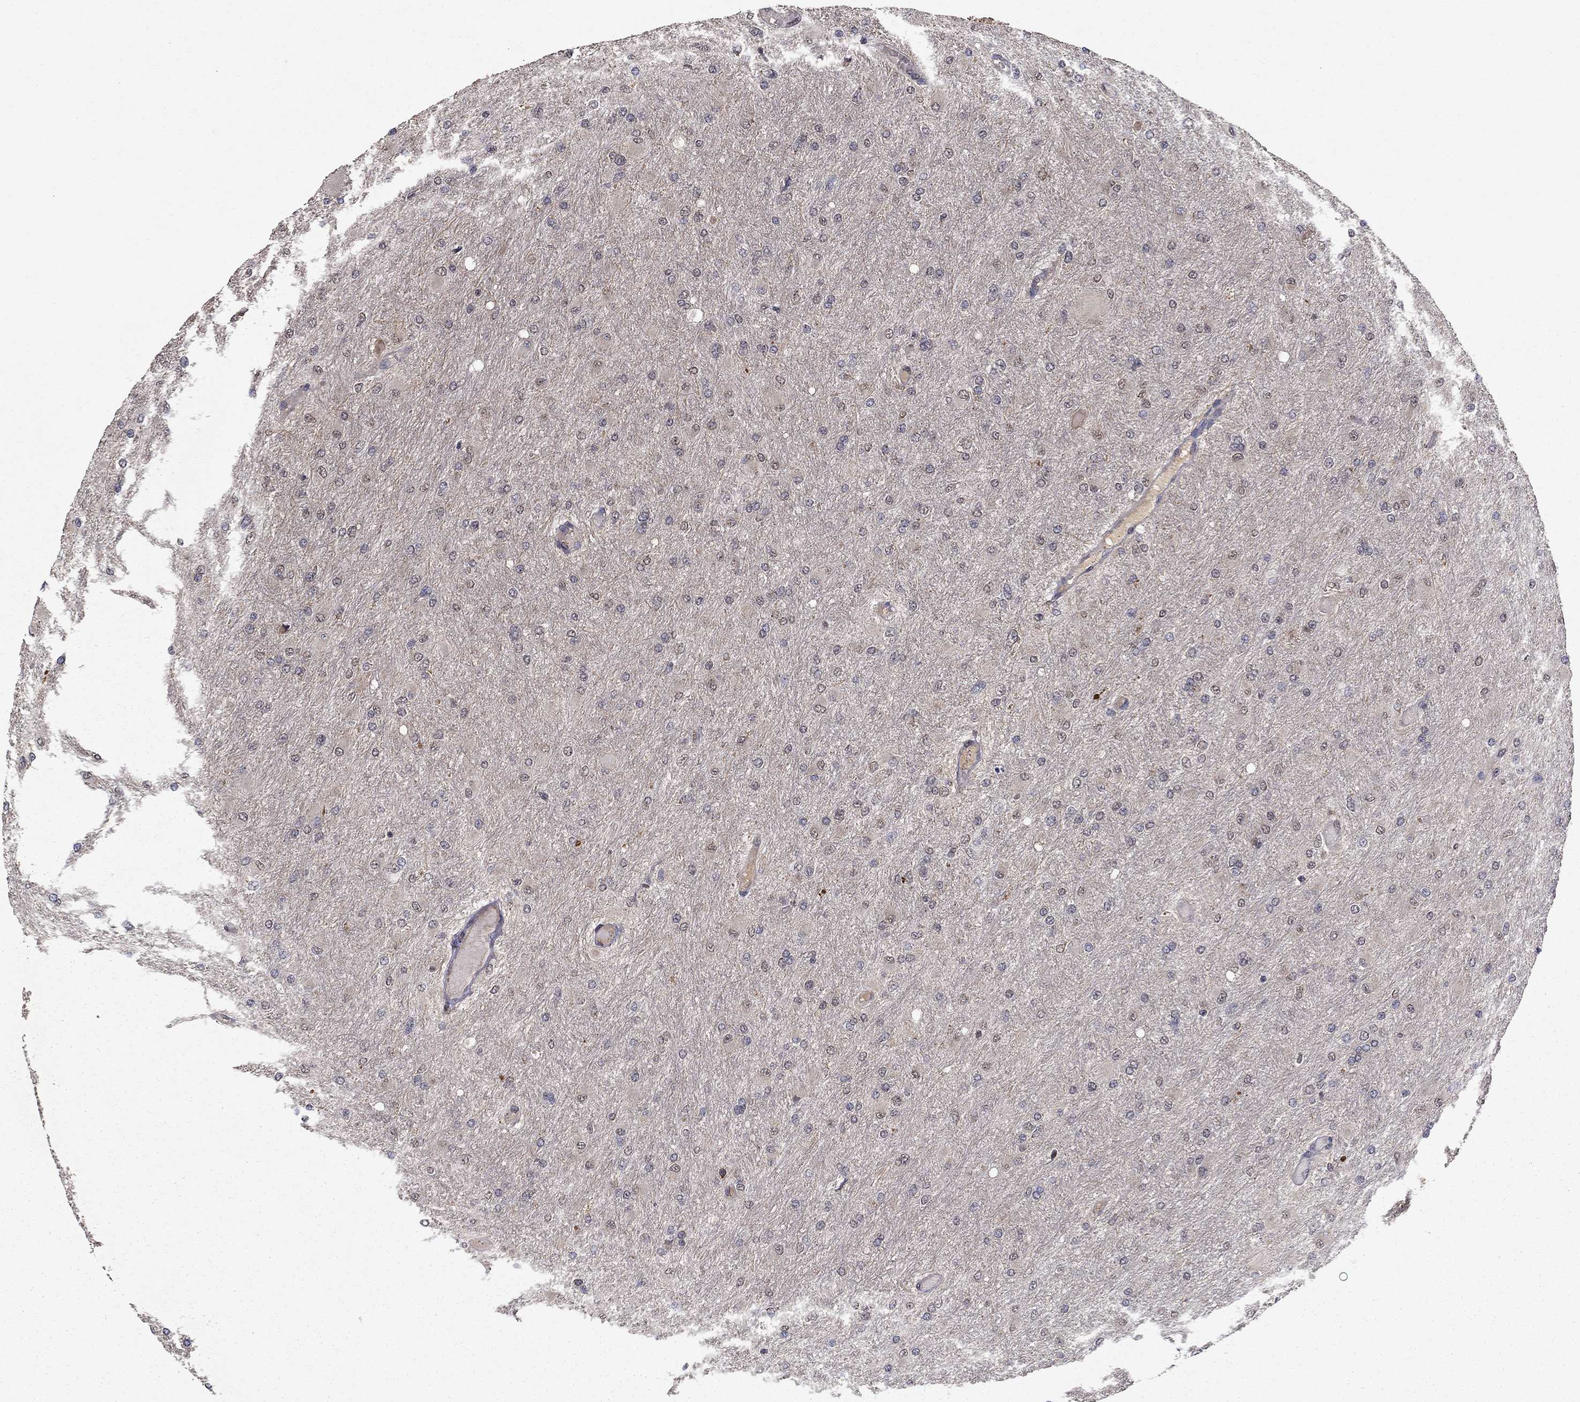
{"staining": {"intensity": "negative", "quantity": "none", "location": "none"}, "tissue": "glioma", "cell_type": "Tumor cells", "image_type": "cancer", "snomed": [{"axis": "morphology", "description": "Glioma, malignant, High grade"}, {"axis": "topography", "description": "Cerebral cortex"}], "caption": "Glioma was stained to show a protein in brown. There is no significant positivity in tumor cells.", "gene": "SLC2A13", "patient": {"sex": "female", "age": 36}}